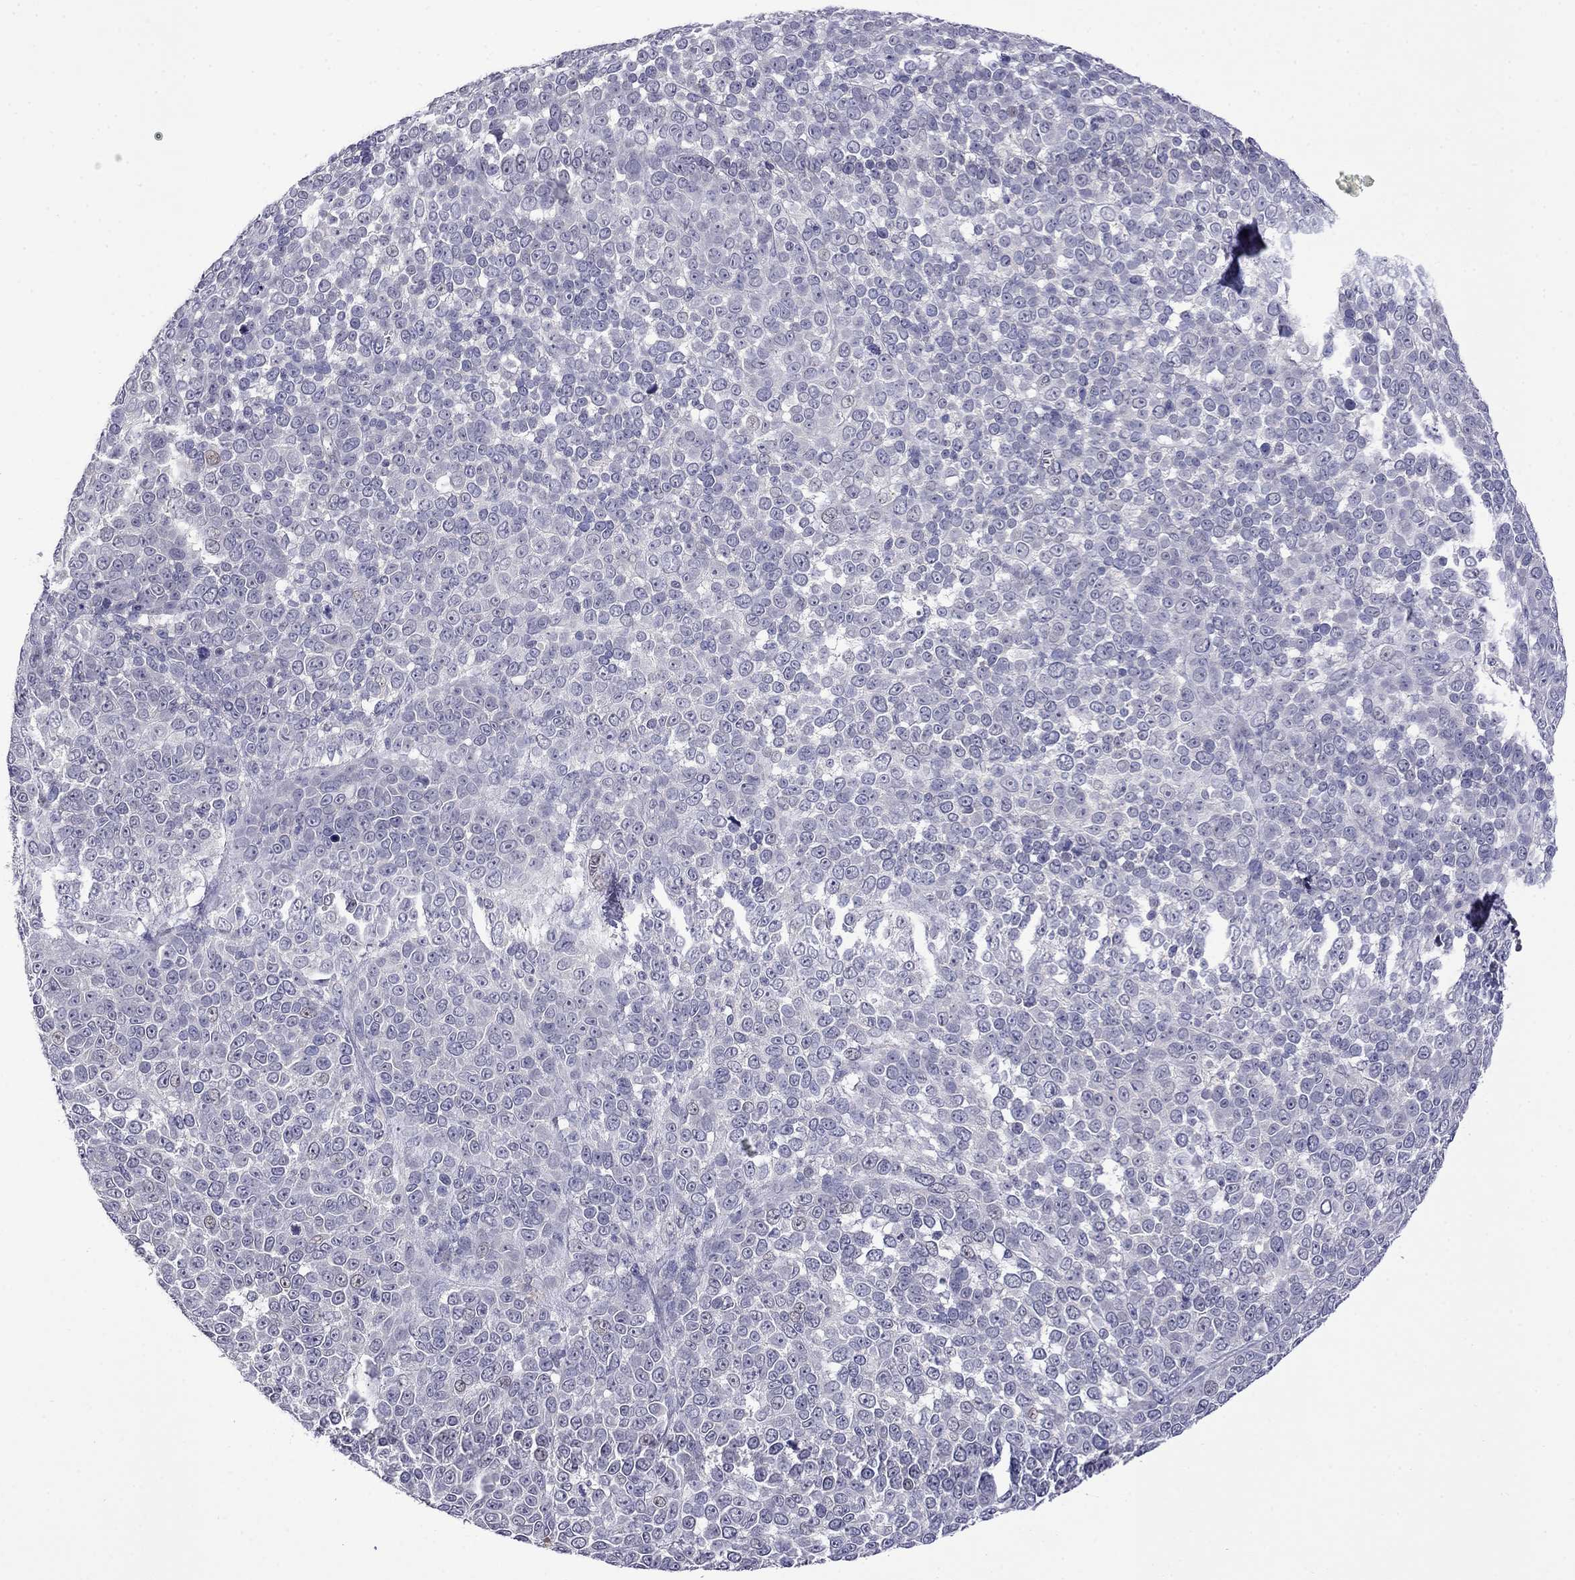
{"staining": {"intensity": "negative", "quantity": "none", "location": "none"}, "tissue": "melanoma", "cell_type": "Tumor cells", "image_type": "cancer", "snomed": [{"axis": "morphology", "description": "Malignant melanoma, NOS"}, {"axis": "topography", "description": "Skin"}], "caption": "This micrograph is of malignant melanoma stained with IHC to label a protein in brown with the nuclei are counter-stained blue. There is no positivity in tumor cells.", "gene": "STAR", "patient": {"sex": "female", "age": 95}}